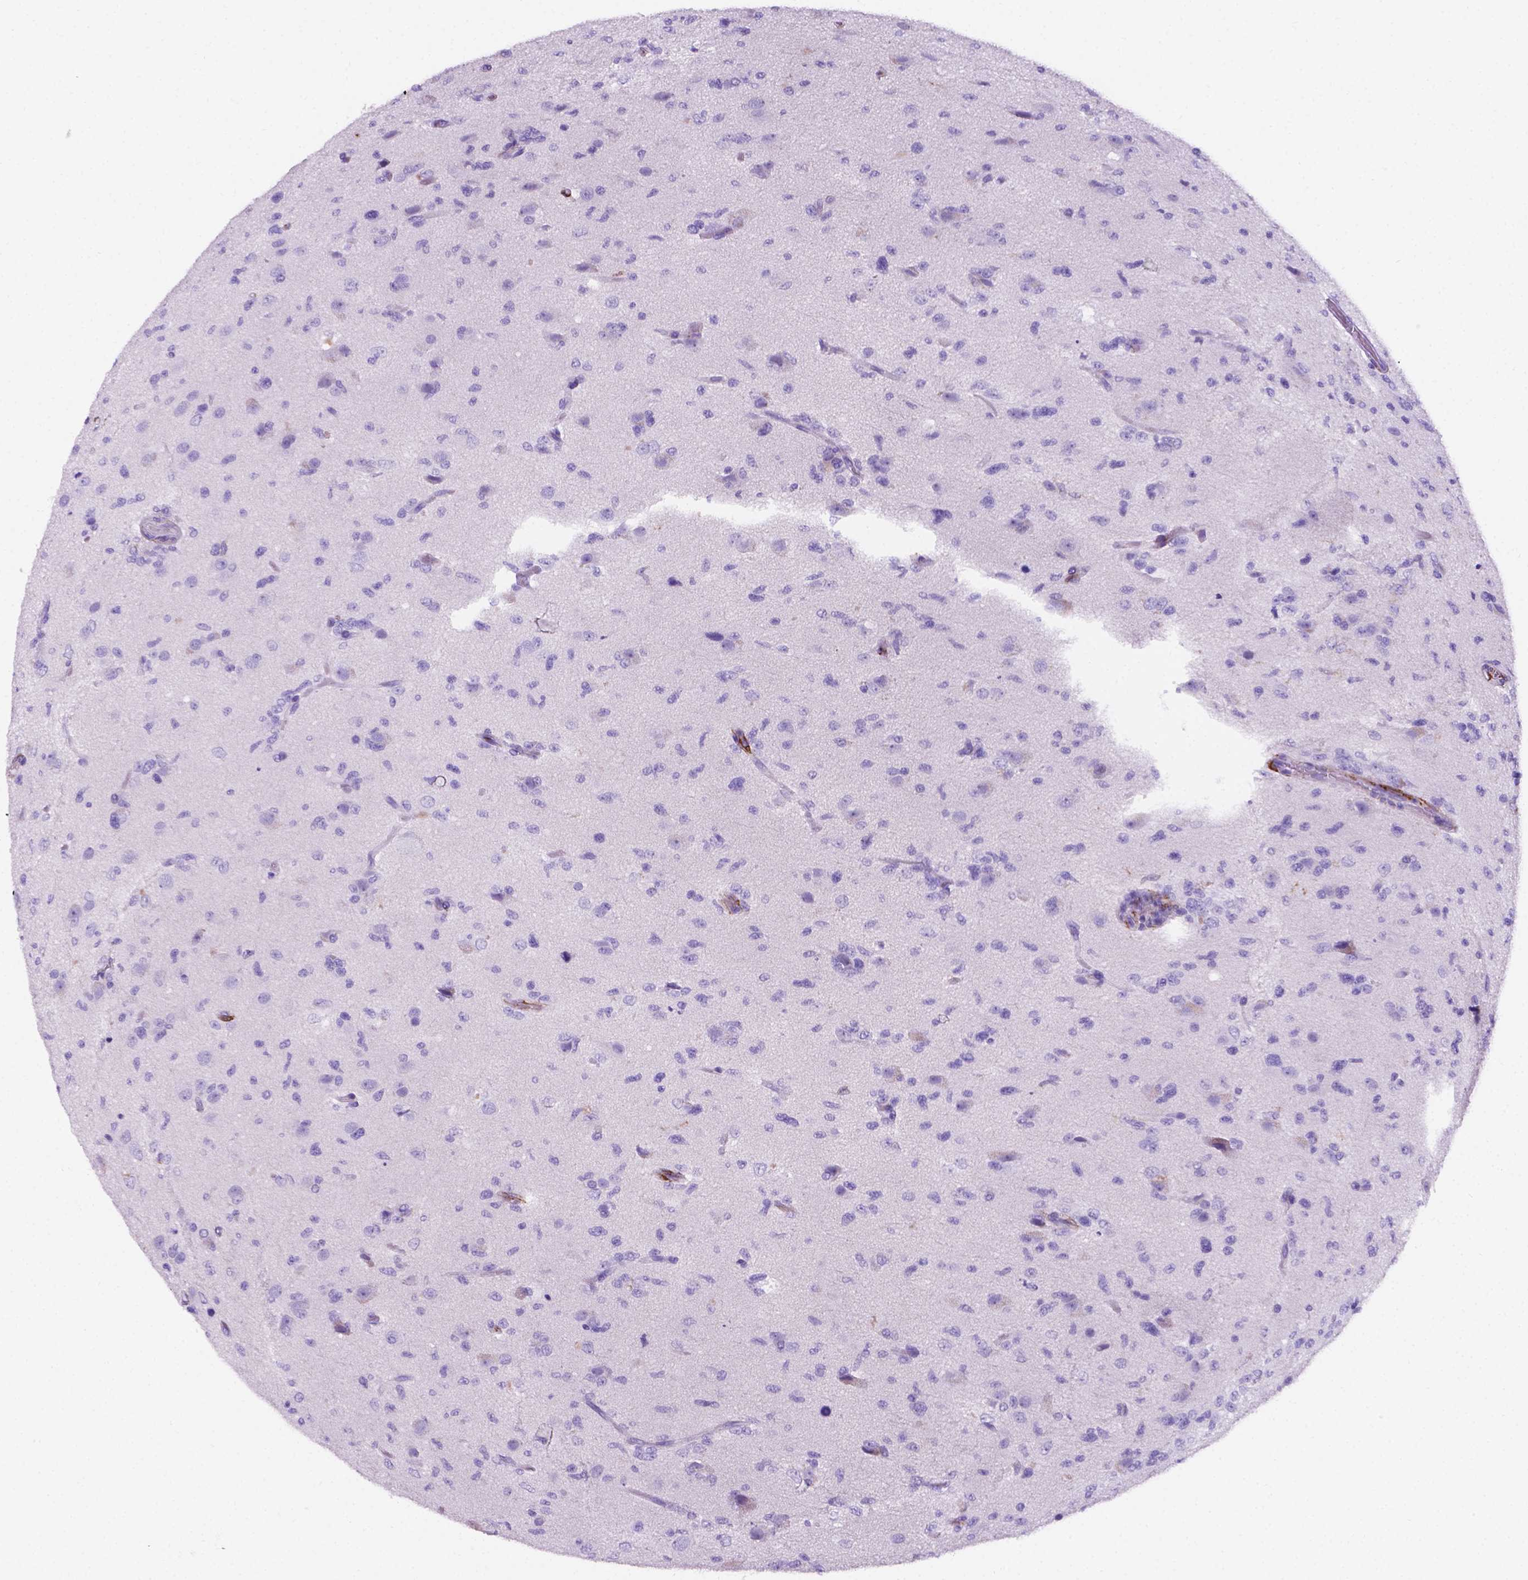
{"staining": {"intensity": "negative", "quantity": "none", "location": "none"}, "tissue": "glioma", "cell_type": "Tumor cells", "image_type": "cancer", "snomed": [{"axis": "morphology", "description": "Glioma, malignant, High grade"}, {"axis": "topography", "description": "Brain"}], "caption": "Protein analysis of glioma demonstrates no significant positivity in tumor cells. (Immunohistochemistry (ihc), brightfield microscopy, high magnification).", "gene": "MACF1", "patient": {"sex": "male", "age": 68}}